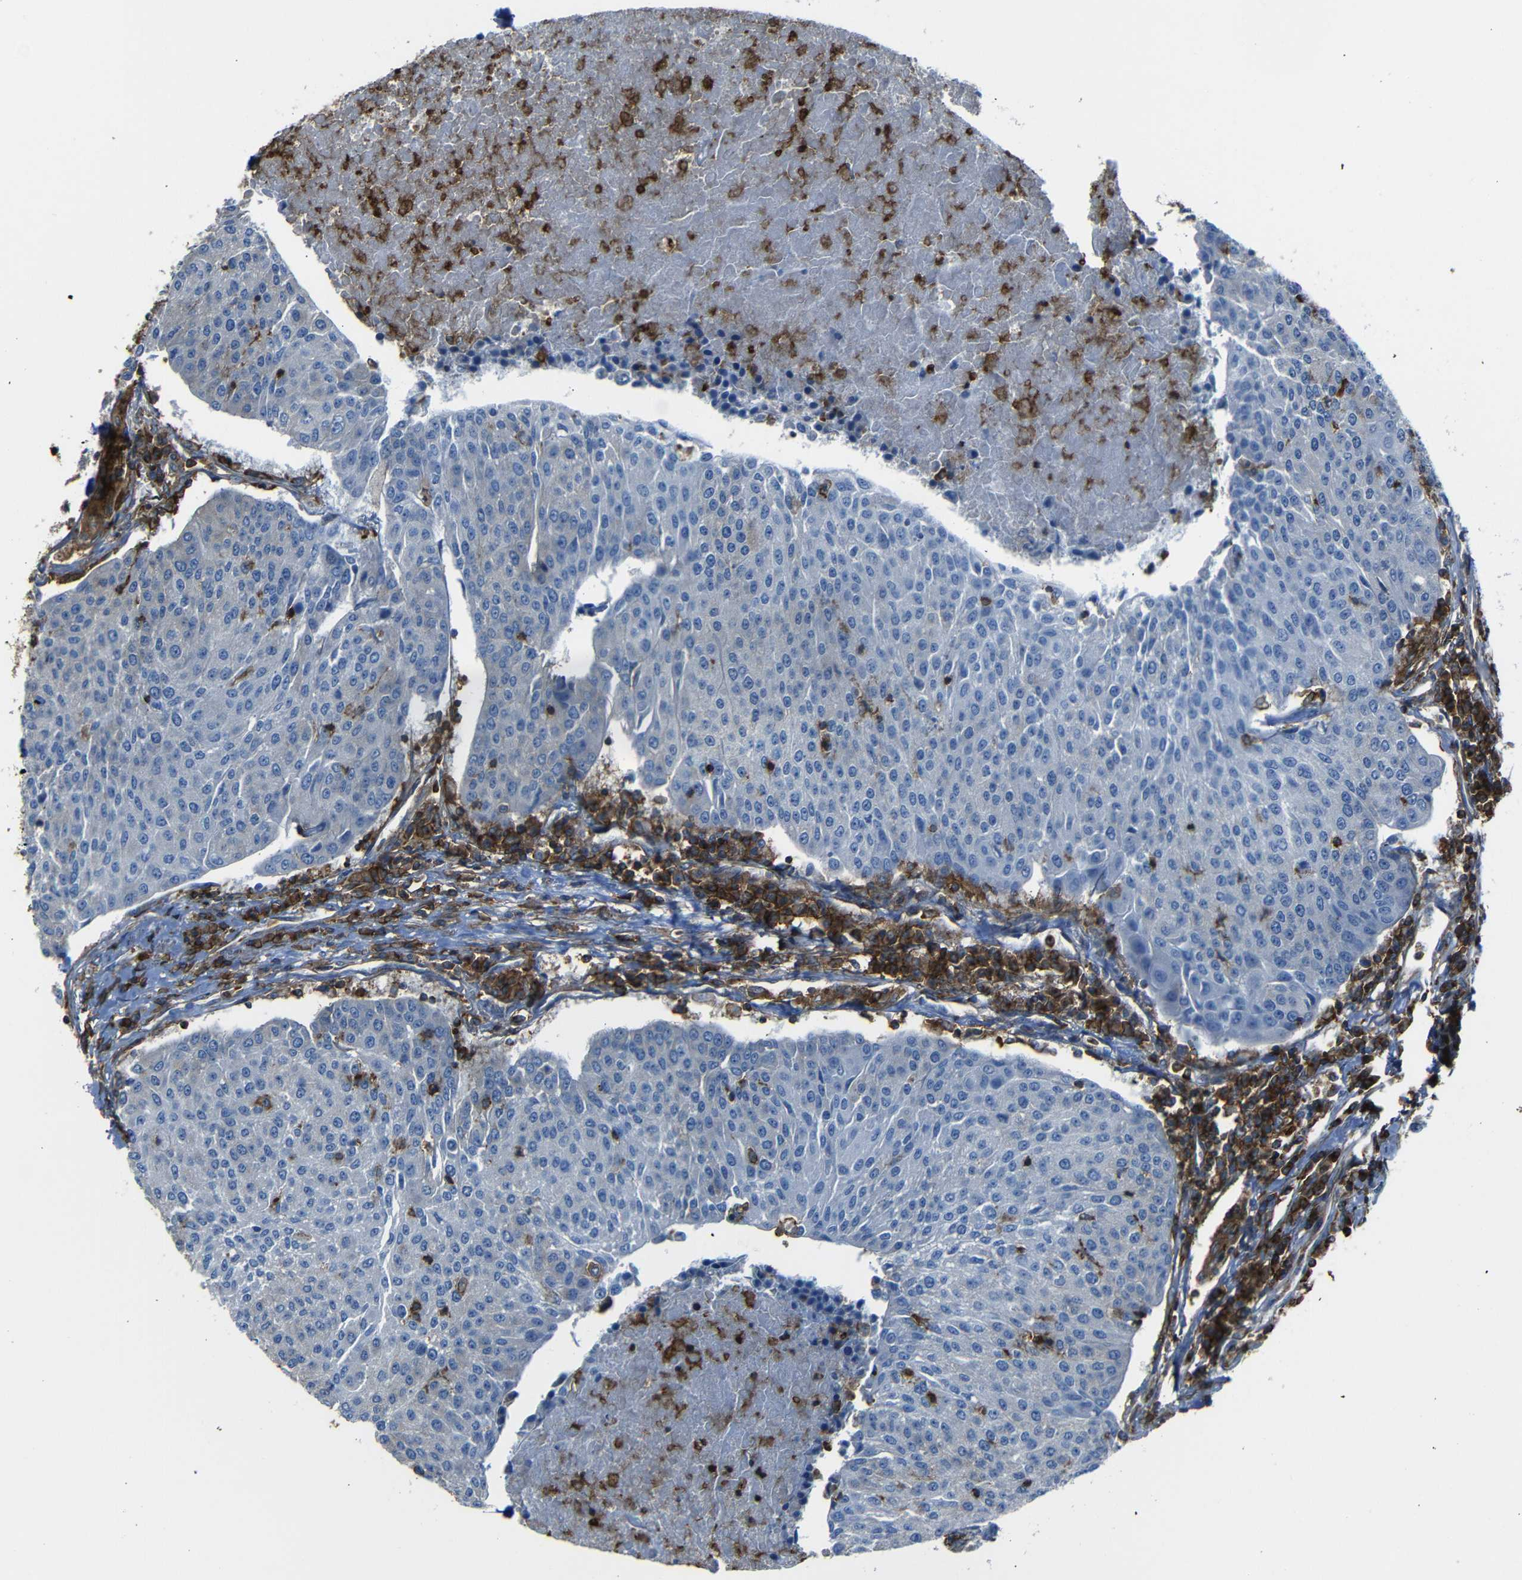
{"staining": {"intensity": "negative", "quantity": "none", "location": "none"}, "tissue": "urothelial cancer", "cell_type": "Tumor cells", "image_type": "cancer", "snomed": [{"axis": "morphology", "description": "Urothelial carcinoma, High grade"}, {"axis": "topography", "description": "Urinary bladder"}], "caption": "Micrograph shows no significant protein expression in tumor cells of urothelial cancer.", "gene": "ADGRE5", "patient": {"sex": "female", "age": 85}}